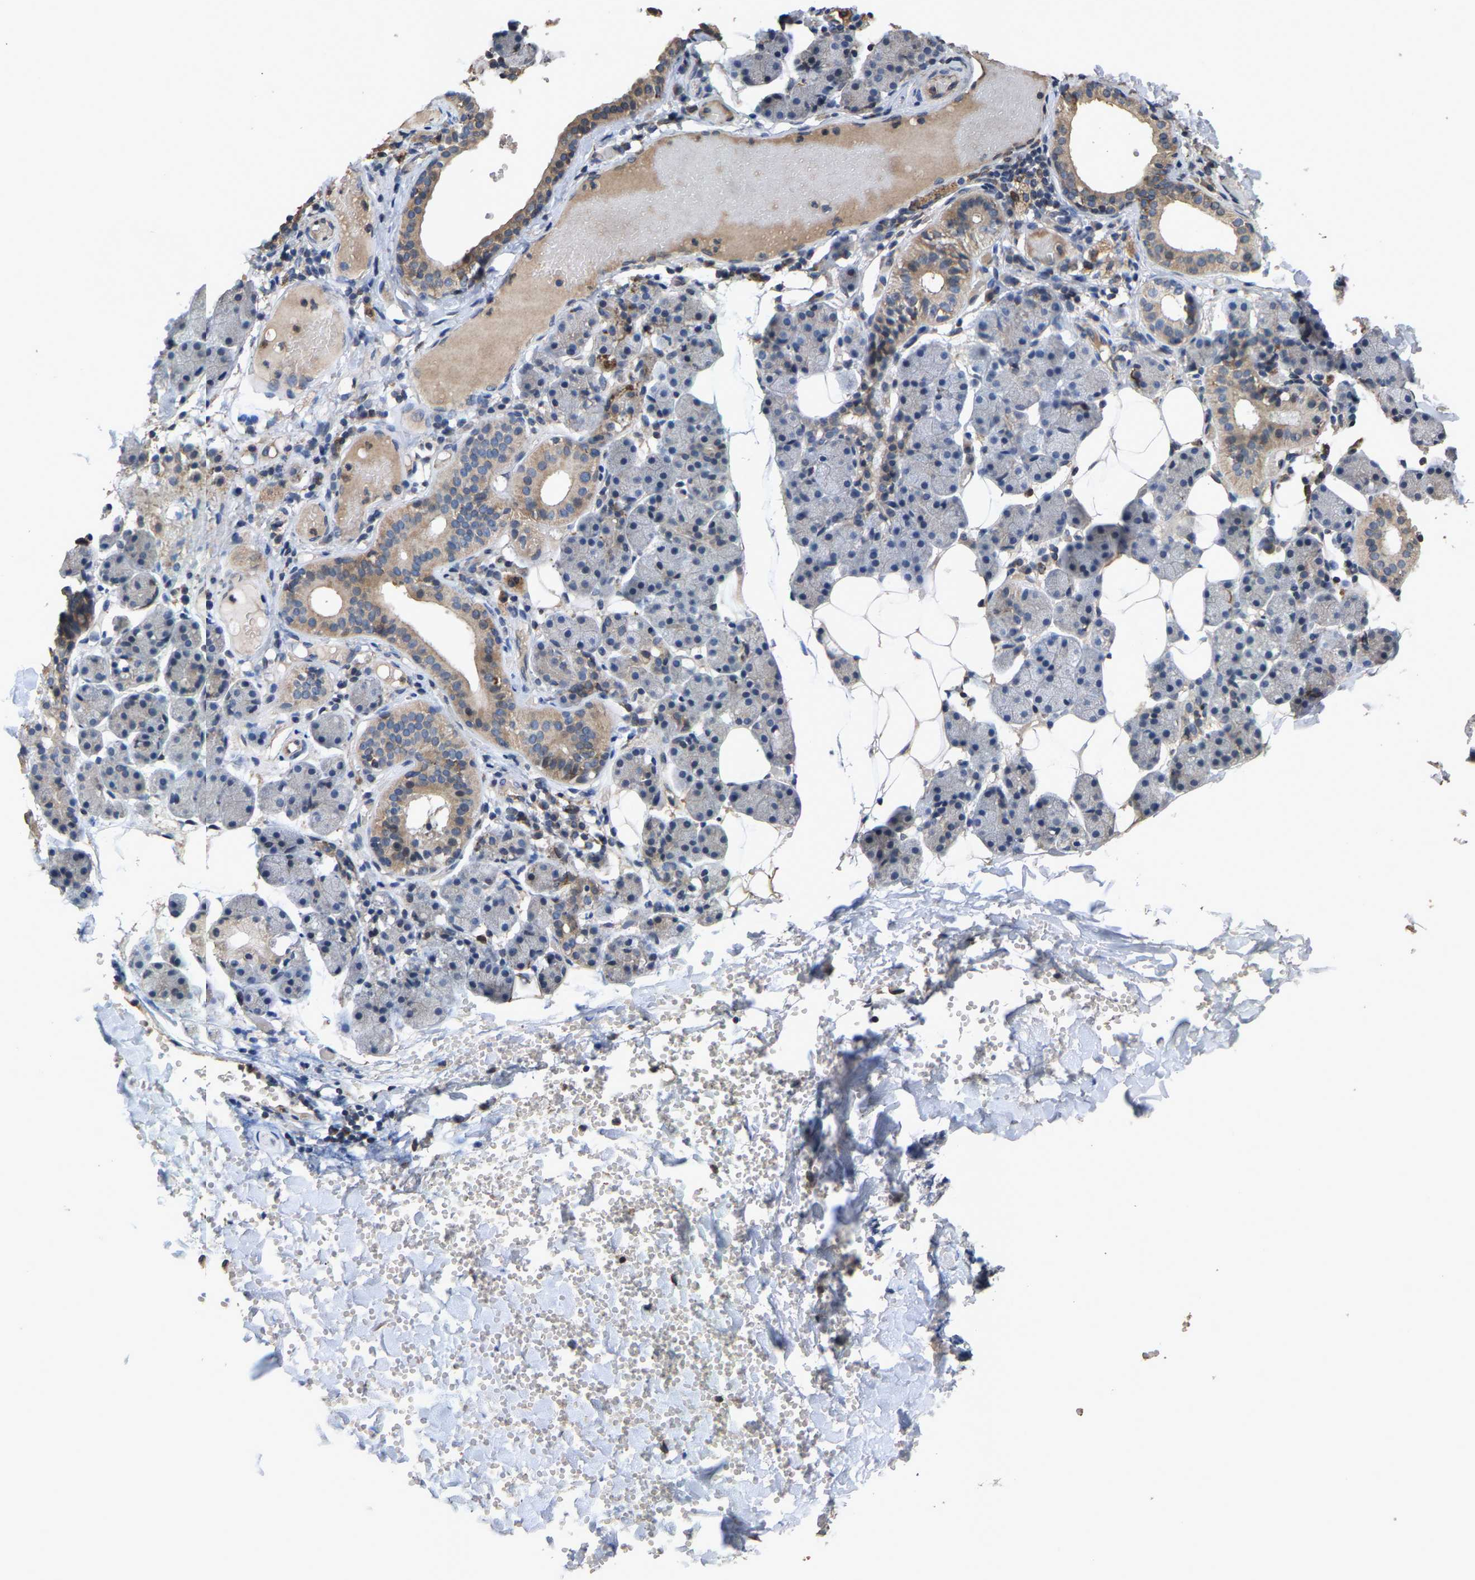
{"staining": {"intensity": "weak", "quantity": "25%-75%", "location": "cytoplasmic/membranous"}, "tissue": "salivary gland", "cell_type": "Glandular cells", "image_type": "normal", "snomed": [{"axis": "morphology", "description": "Normal tissue, NOS"}, {"axis": "topography", "description": "Salivary gland"}], "caption": "Salivary gland stained with DAB (3,3'-diaminobenzidine) IHC shows low levels of weak cytoplasmic/membranous expression in approximately 25%-75% of glandular cells. (Brightfield microscopy of DAB IHC at high magnification).", "gene": "TDRKH", "patient": {"sex": "female", "age": 33}}